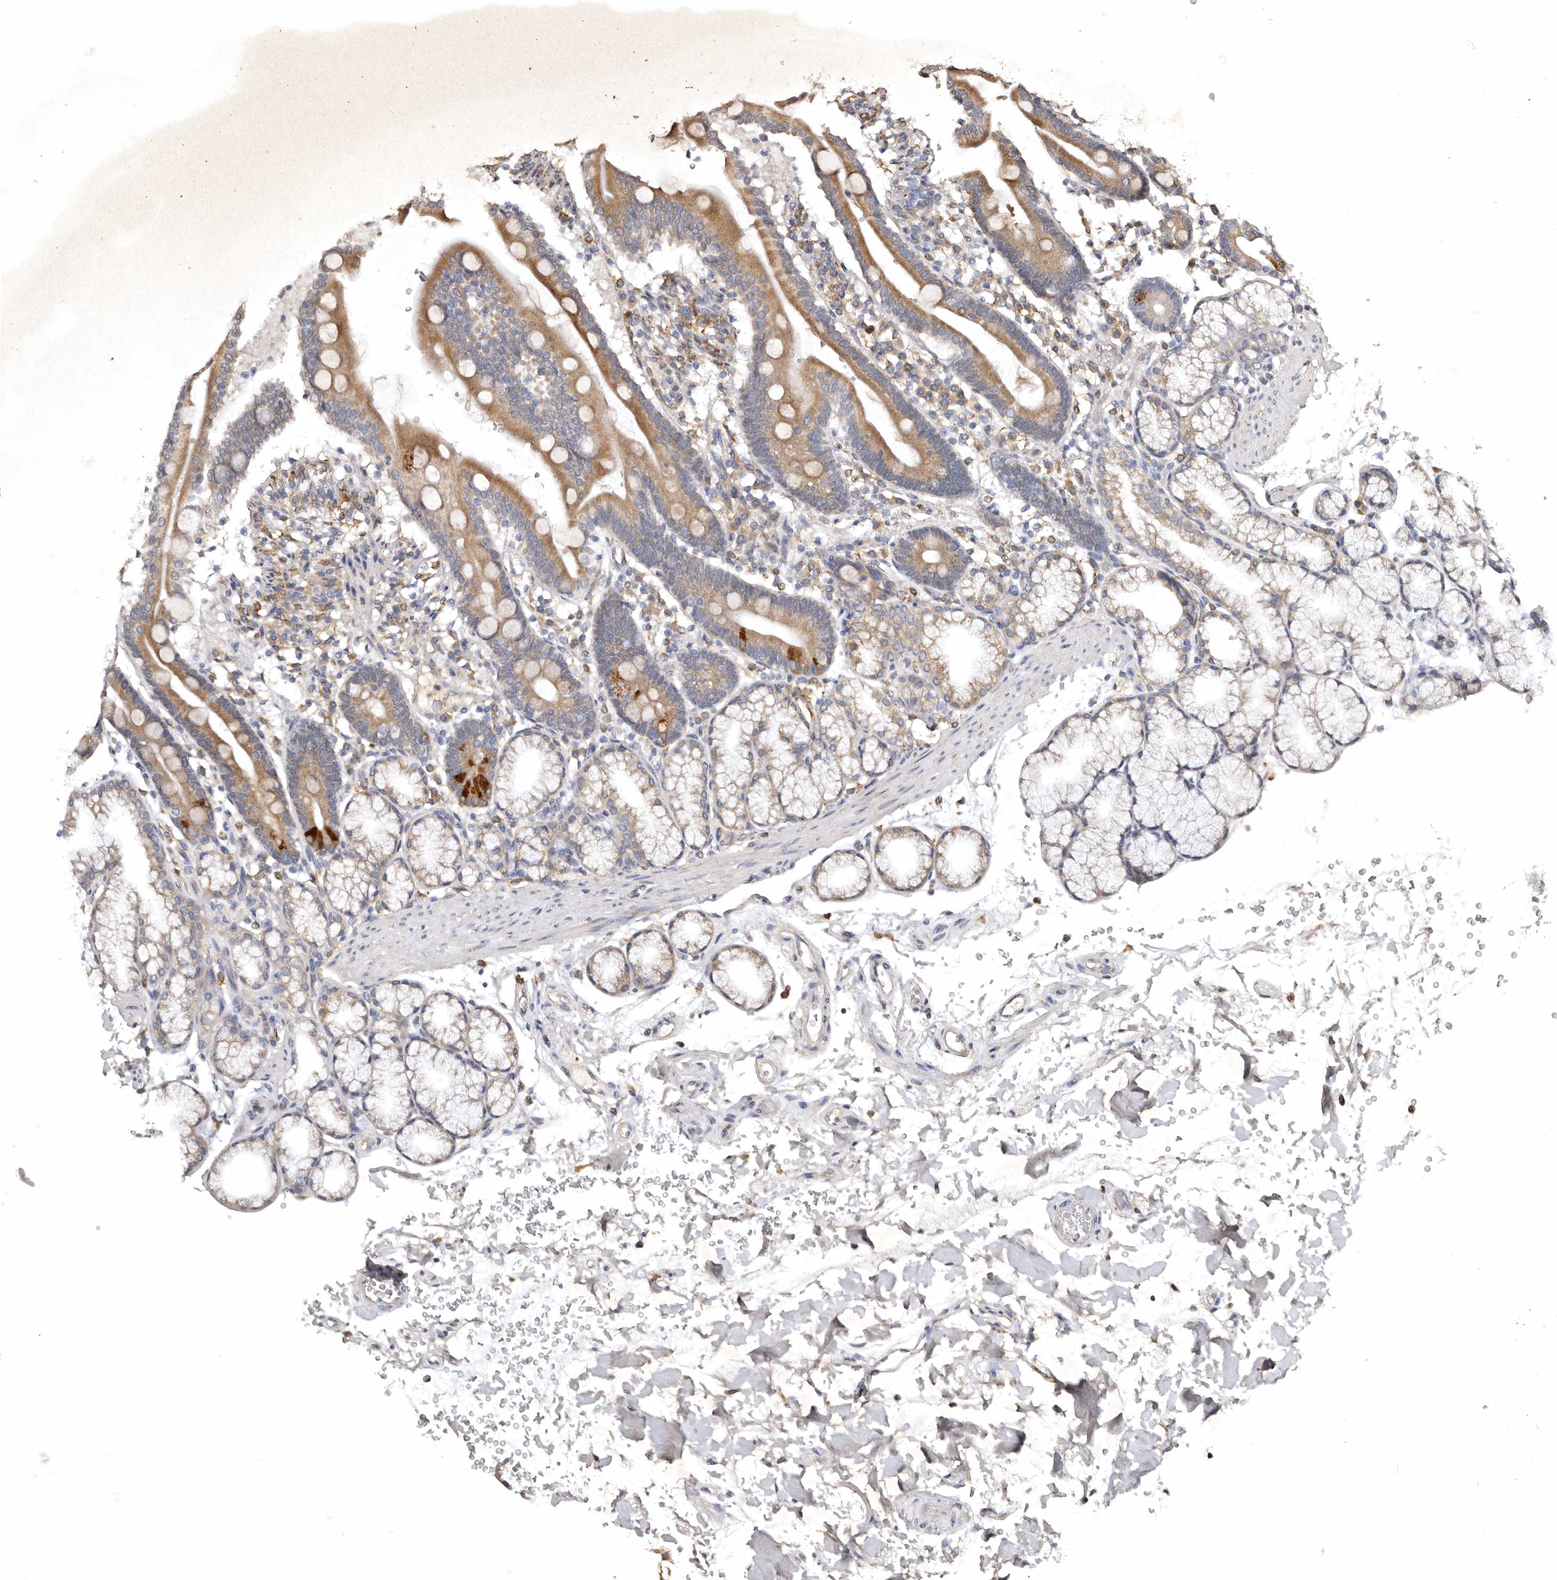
{"staining": {"intensity": "moderate", "quantity": ">75%", "location": "cytoplasmic/membranous"}, "tissue": "duodenum", "cell_type": "Glandular cells", "image_type": "normal", "snomed": [{"axis": "morphology", "description": "Normal tissue, NOS"}, {"axis": "topography", "description": "Duodenum"}], "caption": "The micrograph shows immunohistochemical staining of unremarkable duodenum. There is moderate cytoplasmic/membranous staining is seen in about >75% of glandular cells.", "gene": "INKA2", "patient": {"sex": "male", "age": 54}}